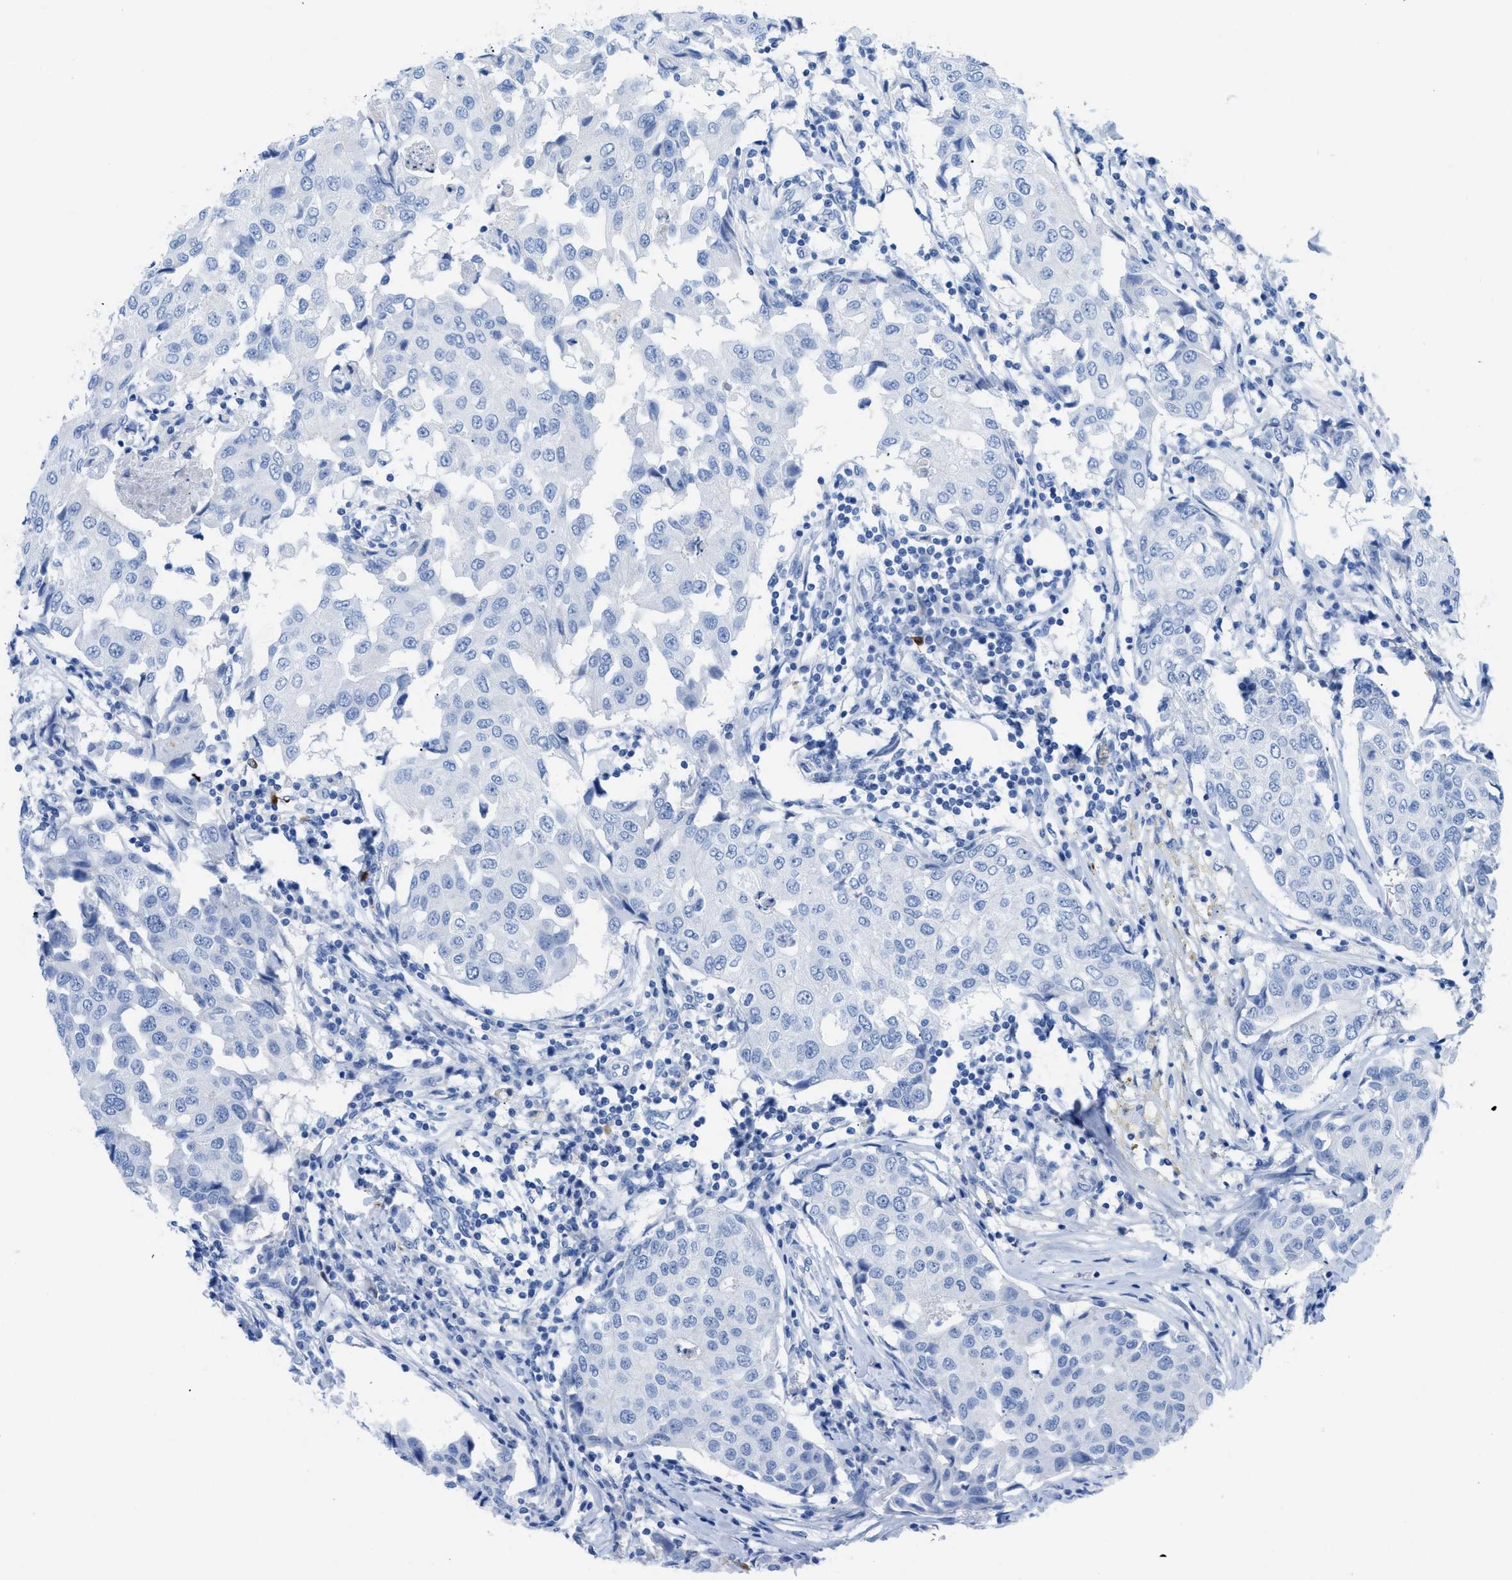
{"staining": {"intensity": "negative", "quantity": "none", "location": "none"}, "tissue": "breast cancer", "cell_type": "Tumor cells", "image_type": "cancer", "snomed": [{"axis": "morphology", "description": "Duct carcinoma"}, {"axis": "topography", "description": "Breast"}], "caption": "Immunohistochemical staining of breast cancer demonstrates no significant positivity in tumor cells.", "gene": "TCL1A", "patient": {"sex": "female", "age": 80}}